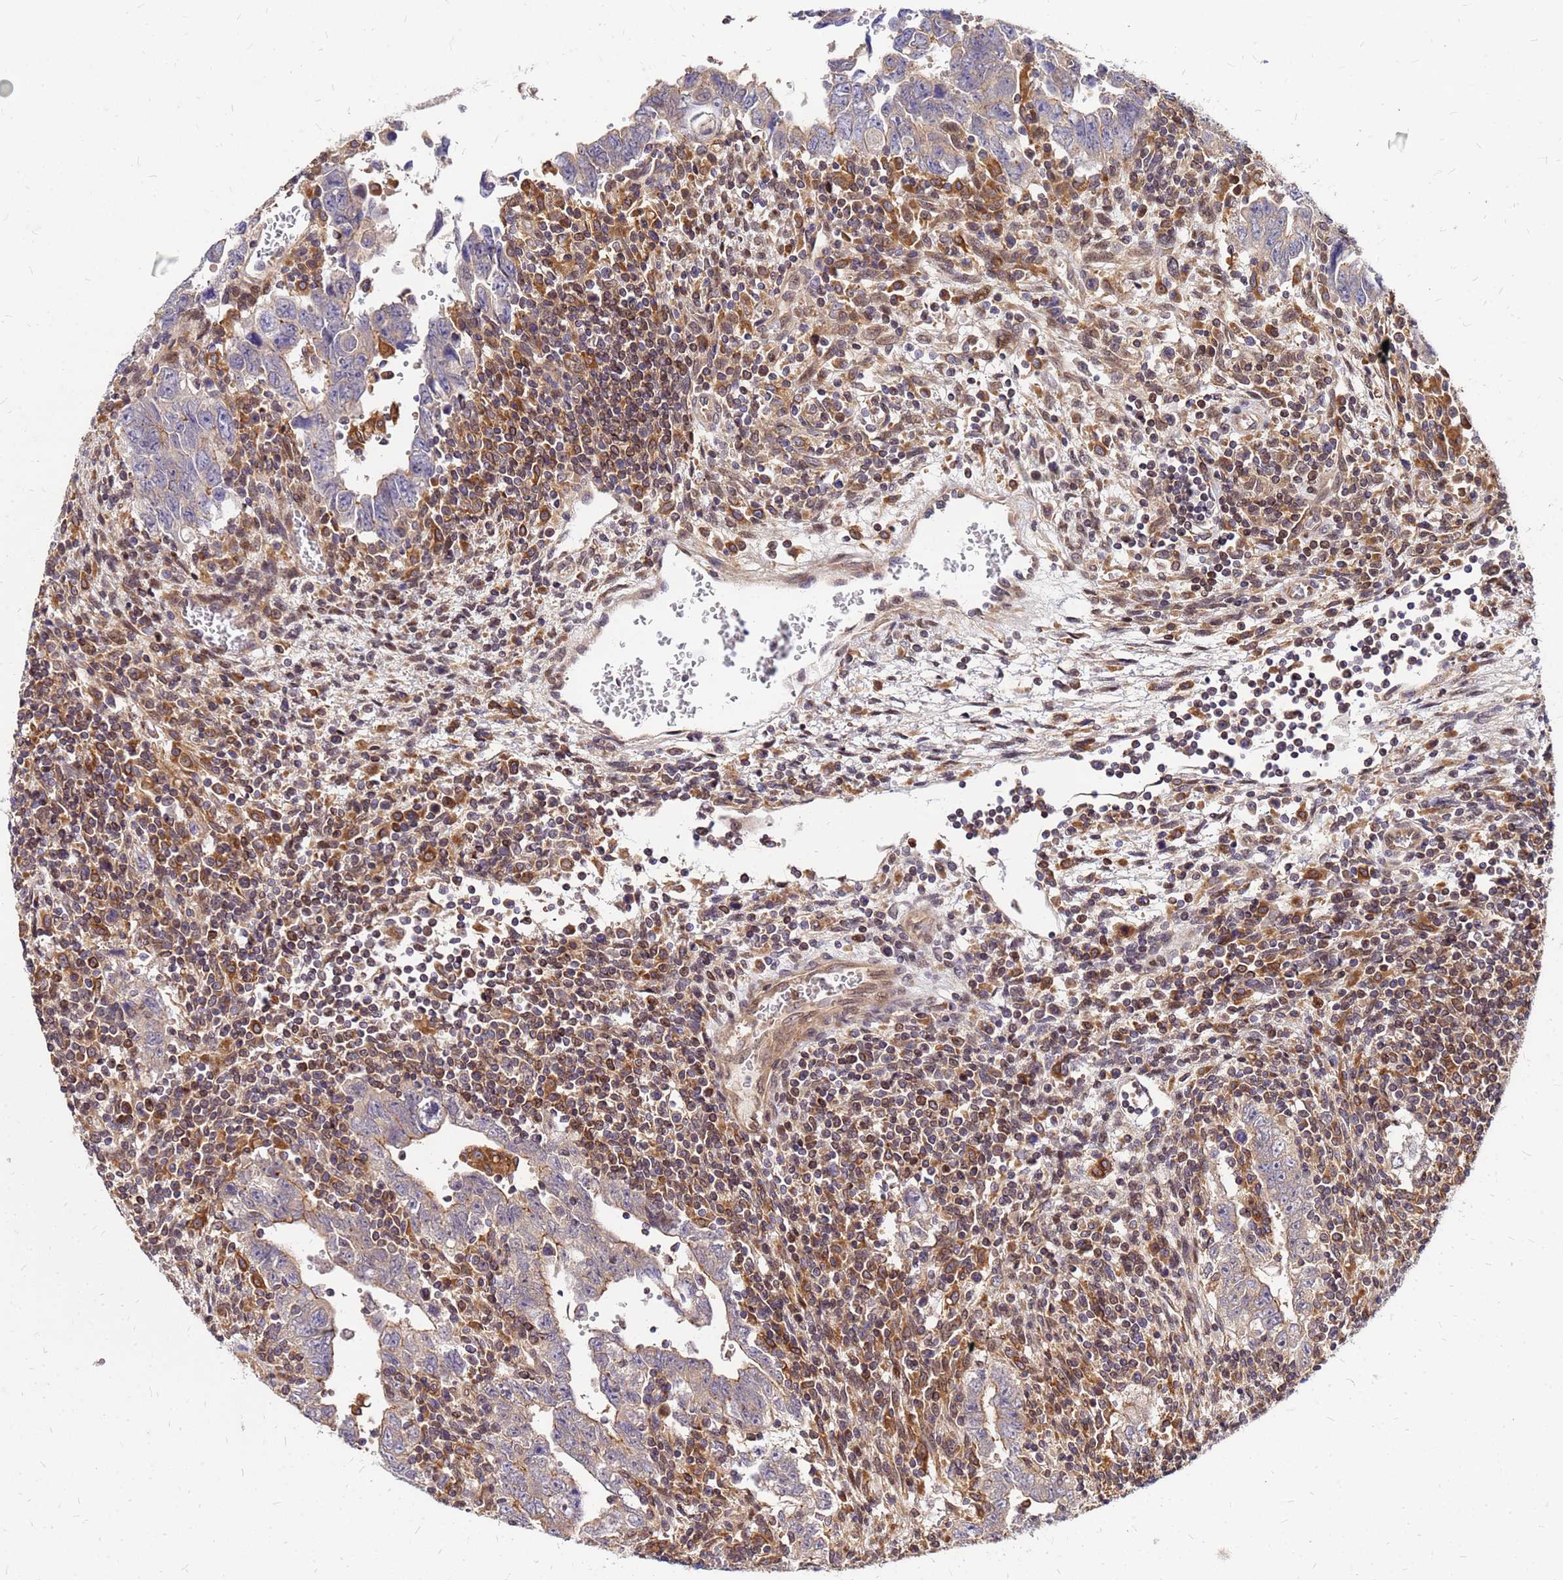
{"staining": {"intensity": "weak", "quantity": "<25%", "location": "cytoplasmic/membranous"}, "tissue": "testis cancer", "cell_type": "Tumor cells", "image_type": "cancer", "snomed": [{"axis": "morphology", "description": "Carcinoma, Embryonal, NOS"}, {"axis": "topography", "description": "Testis"}], "caption": "Tumor cells are negative for protein expression in human testis cancer.", "gene": "CYBC1", "patient": {"sex": "male", "age": 28}}